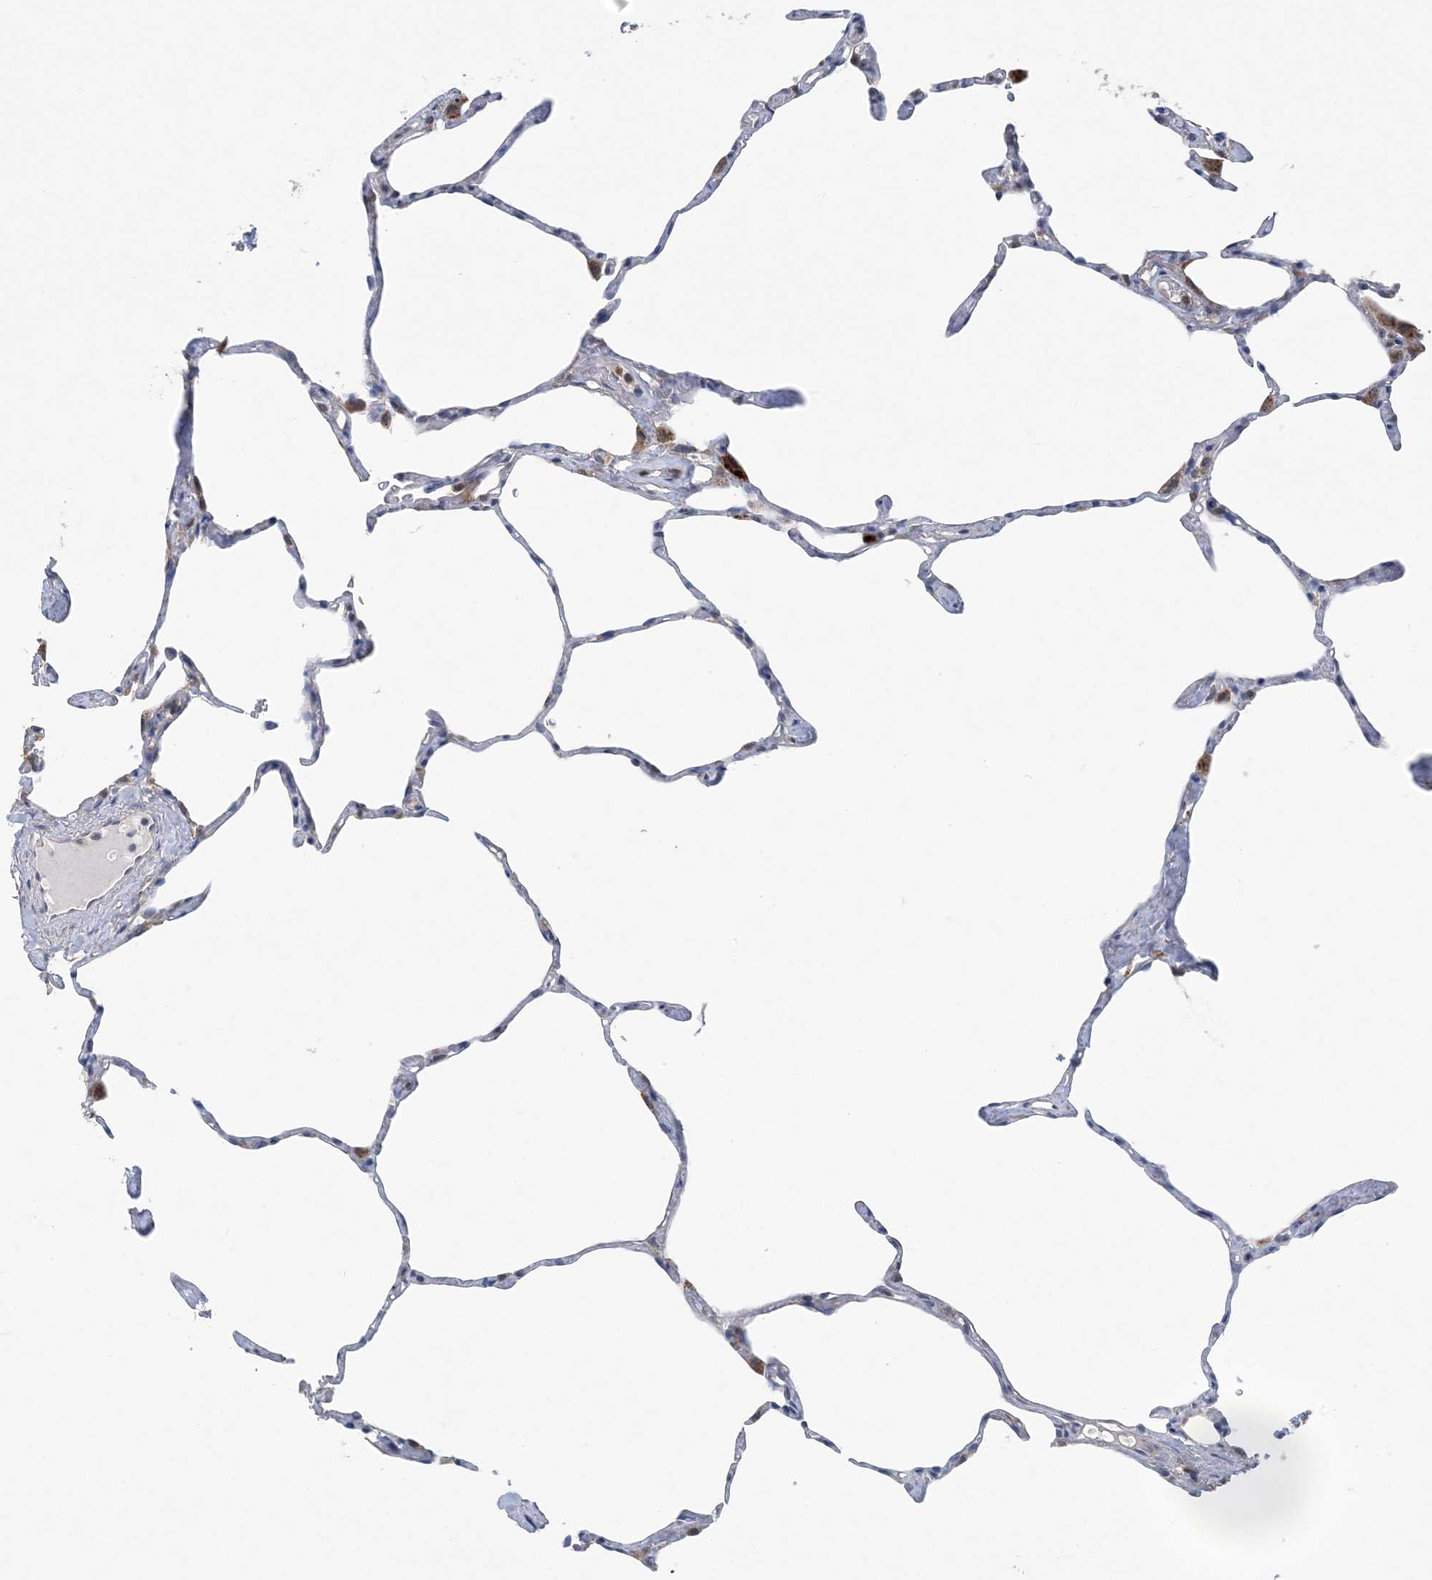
{"staining": {"intensity": "negative", "quantity": "none", "location": "none"}, "tissue": "lung", "cell_type": "Alveolar cells", "image_type": "normal", "snomed": [{"axis": "morphology", "description": "Normal tissue, NOS"}, {"axis": "topography", "description": "Lung"}], "caption": "Alveolar cells show no significant protein positivity in unremarkable lung.", "gene": "COPE", "patient": {"sex": "male", "age": 65}}